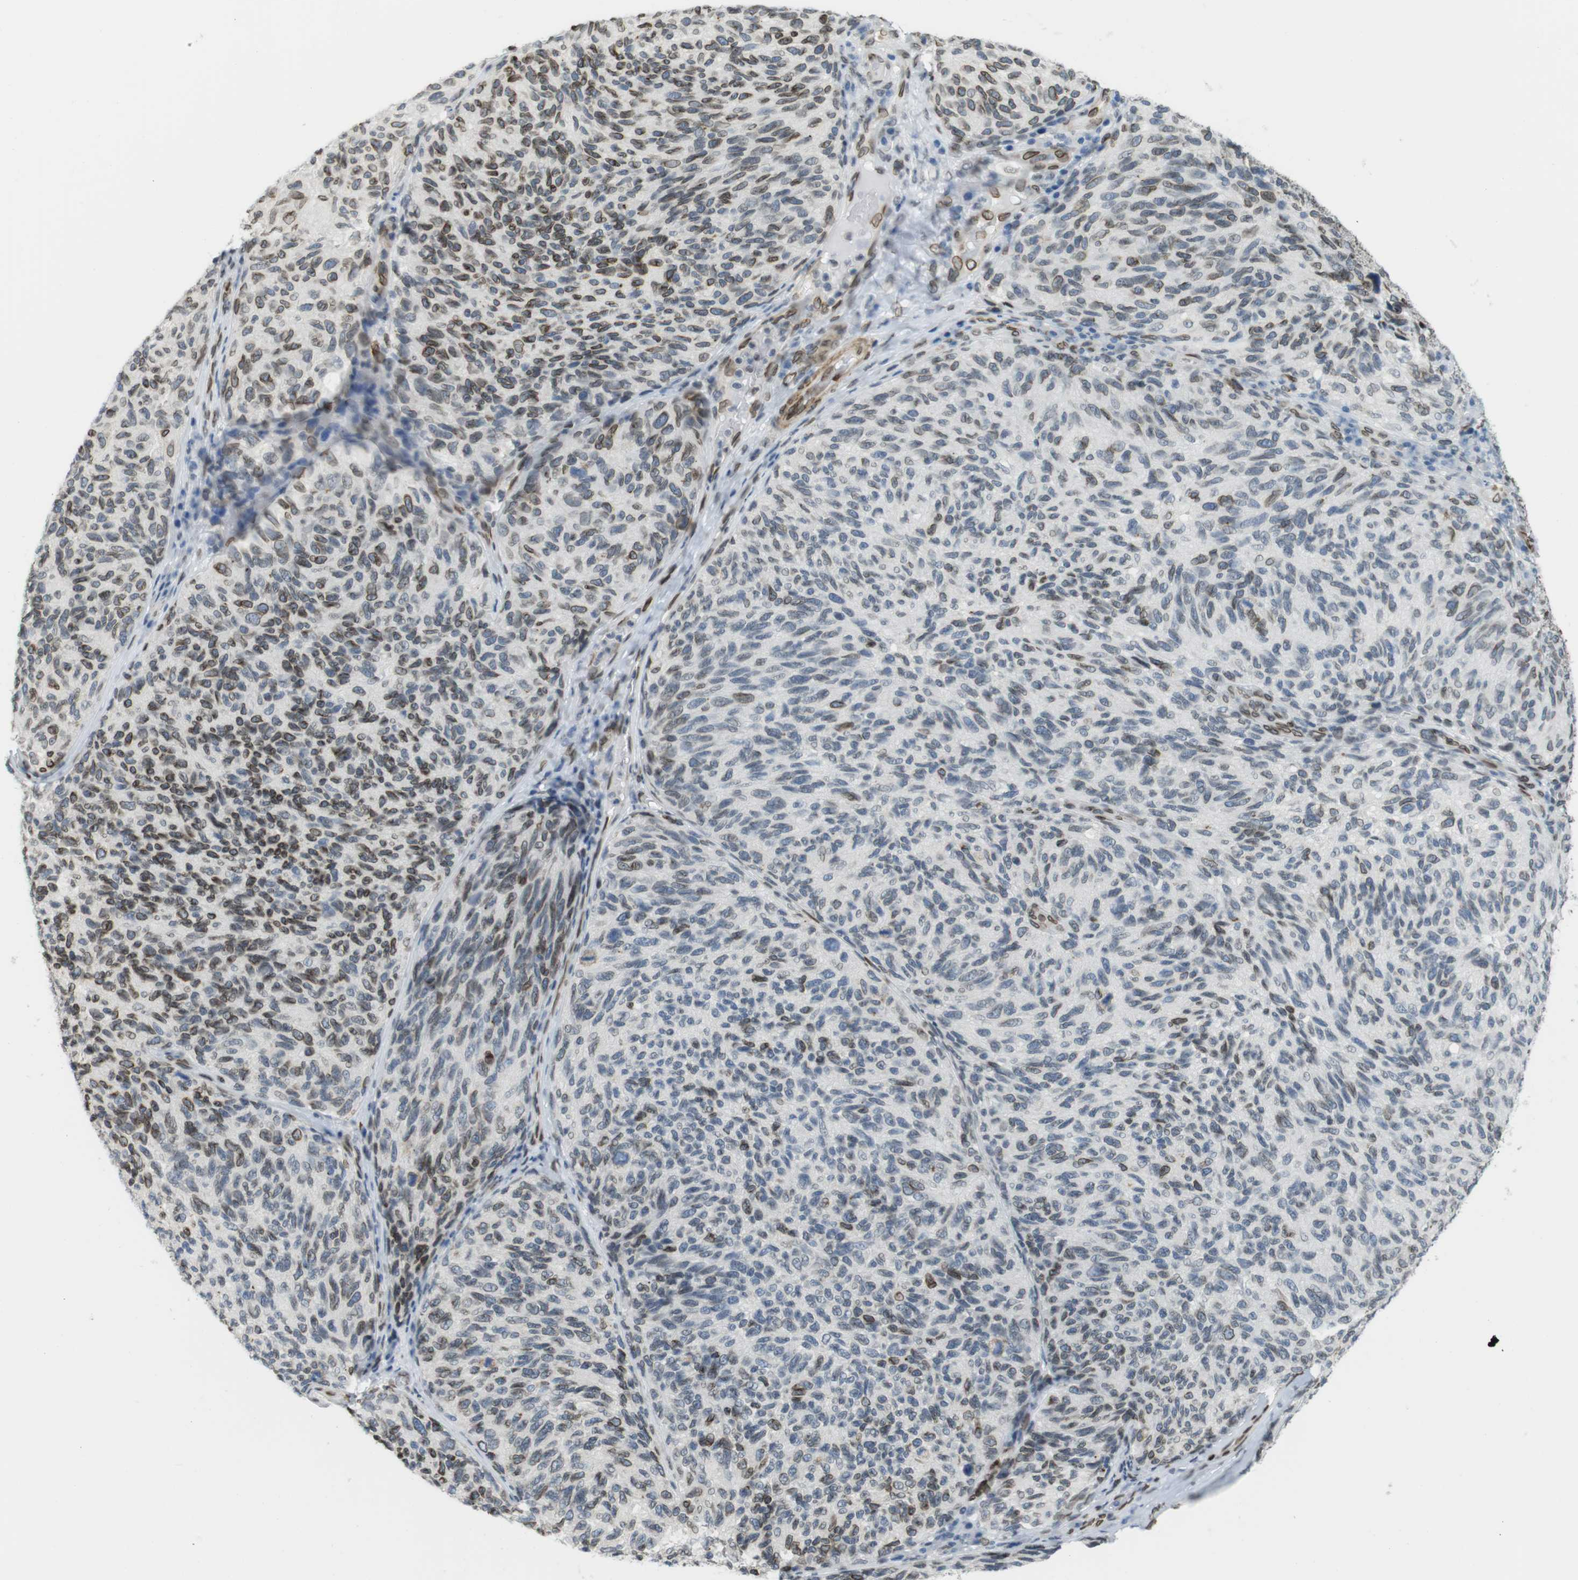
{"staining": {"intensity": "weak", "quantity": "25%-75%", "location": "nuclear"}, "tissue": "melanoma", "cell_type": "Tumor cells", "image_type": "cancer", "snomed": [{"axis": "morphology", "description": "Malignant melanoma, NOS"}, {"axis": "topography", "description": "Skin"}], "caption": "A photomicrograph showing weak nuclear staining in about 25%-75% of tumor cells in malignant melanoma, as visualized by brown immunohistochemical staining.", "gene": "ARL6IP6", "patient": {"sex": "female", "age": 73}}